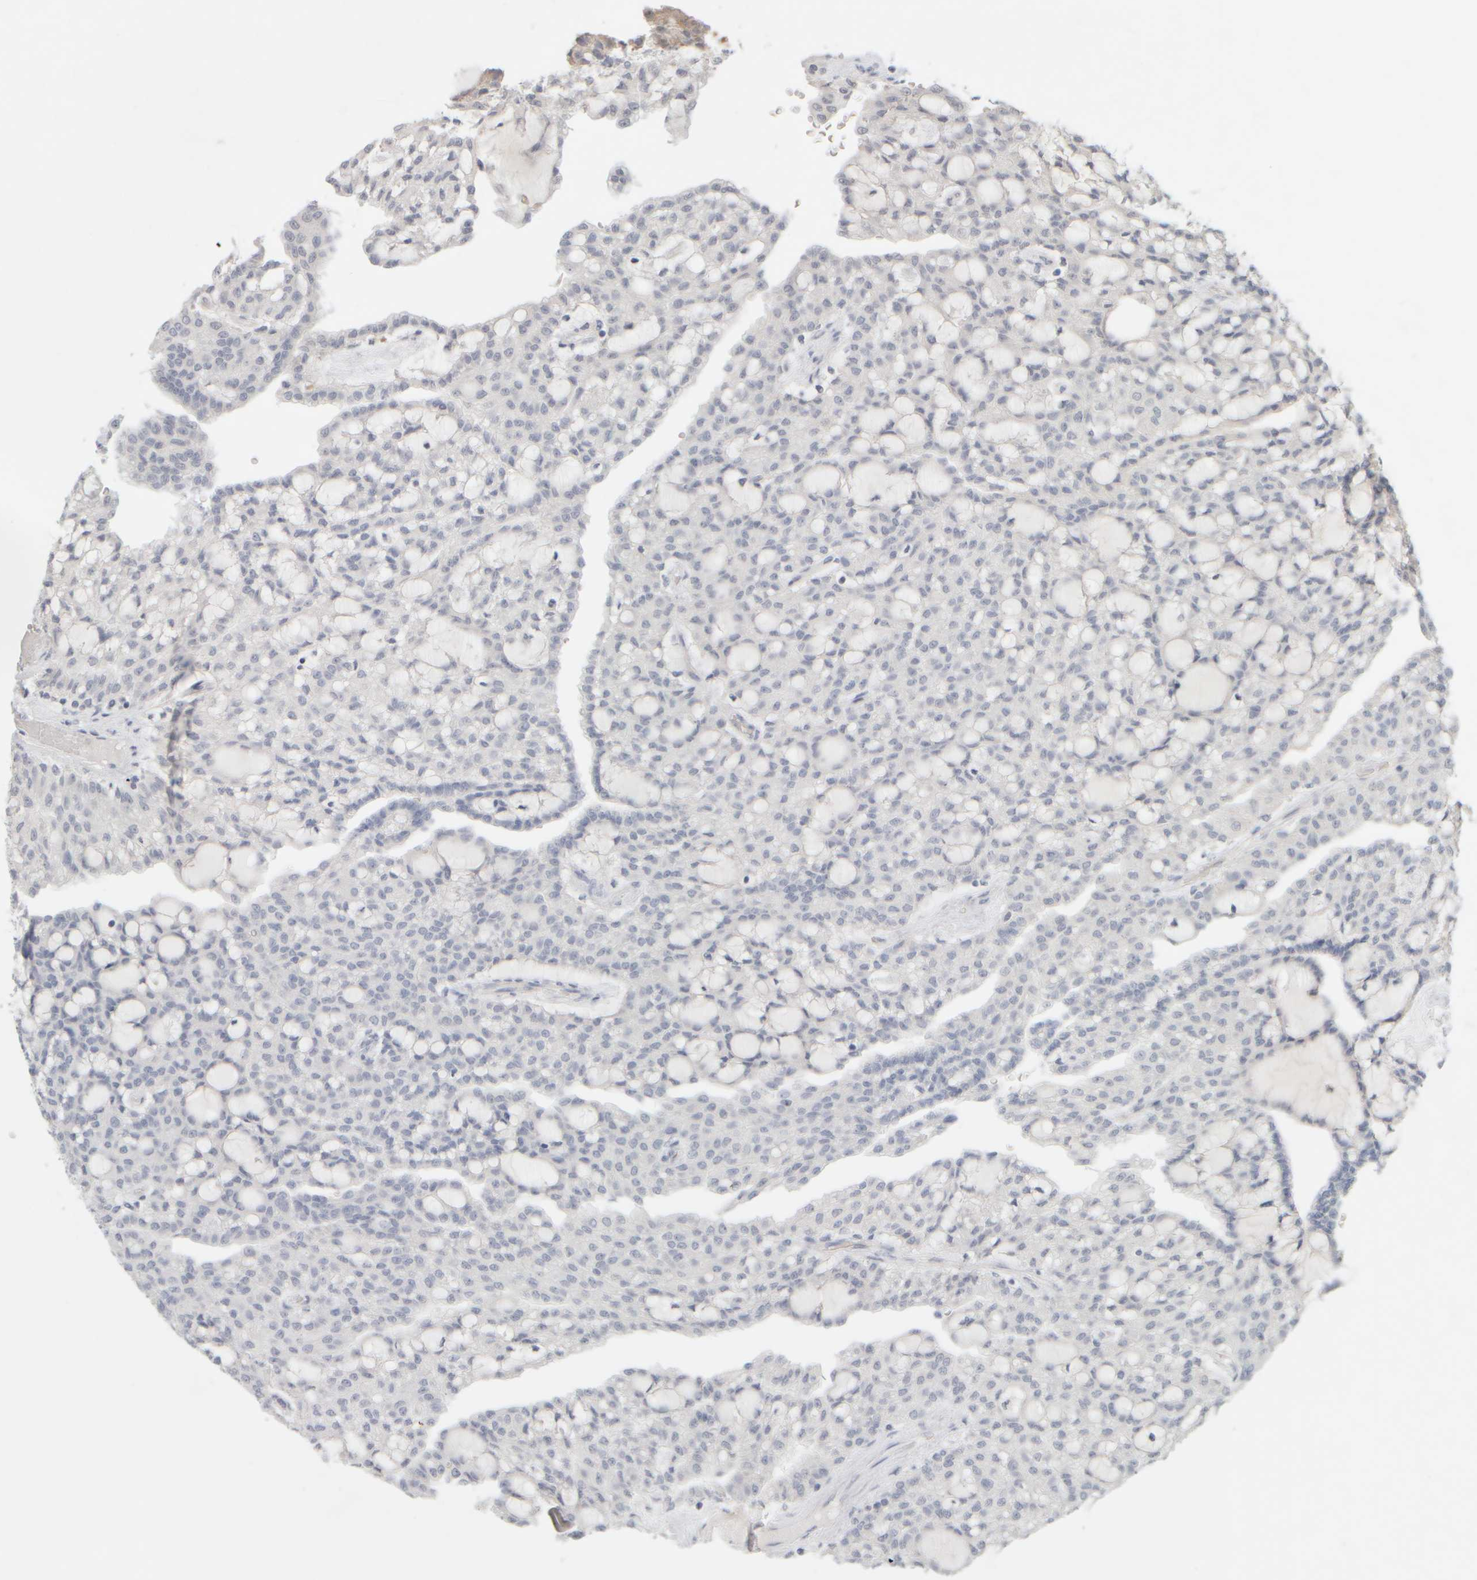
{"staining": {"intensity": "negative", "quantity": "none", "location": "none"}, "tissue": "renal cancer", "cell_type": "Tumor cells", "image_type": "cancer", "snomed": [{"axis": "morphology", "description": "Adenocarcinoma, NOS"}, {"axis": "topography", "description": "Kidney"}], "caption": "The micrograph demonstrates no significant positivity in tumor cells of renal adenocarcinoma. The staining is performed using DAB (3,3'-diaminobenzidine) brown chromogen with nuclei counter-stained in using hematoxylin.", "gene": "ZNF112", "patient": {"sex": "male", "age": 63}}